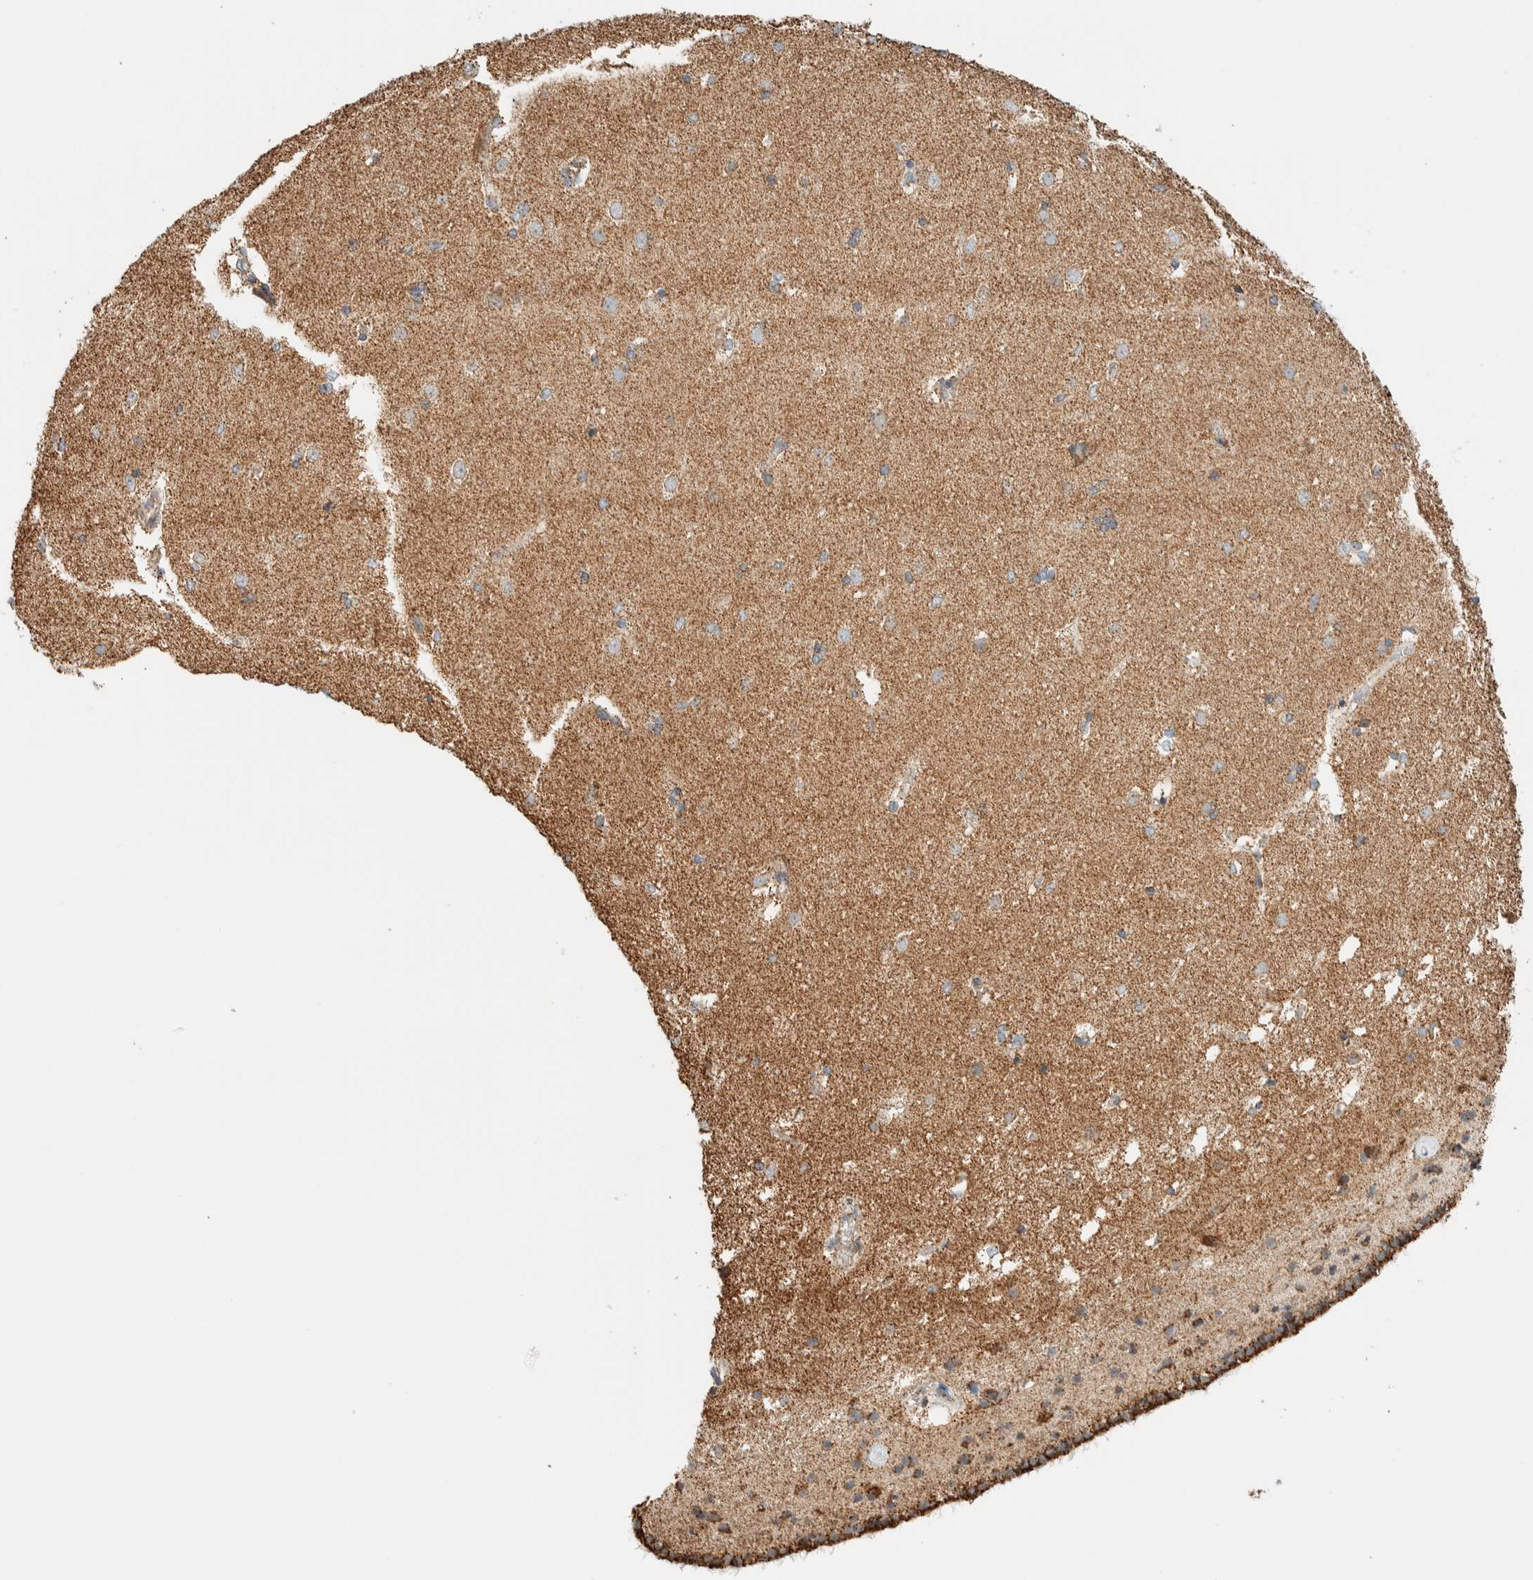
{"staining": {"intensity": "strong", "quantity": "25%-75%", "location": "cytoplasmic/membranous"}, "tissue": "caudate", "cell_type": "Glial cells", "image_type": "normal", "snomed": [{"axis": "morphology", "description": "Normal tissue, NOS"}, {"axis": "topography", "description": "Lateral ventricle wall"}], "caption": "A brown stain labels strong cytoplasmic/membranous expression of a protein in glial cells of unremarkable human caudate. (DAB IHC, brown staining for protein, blue staining for nuclei).", "gene": "ZNF454", "patient": {"sex": "female", "age": 19}}